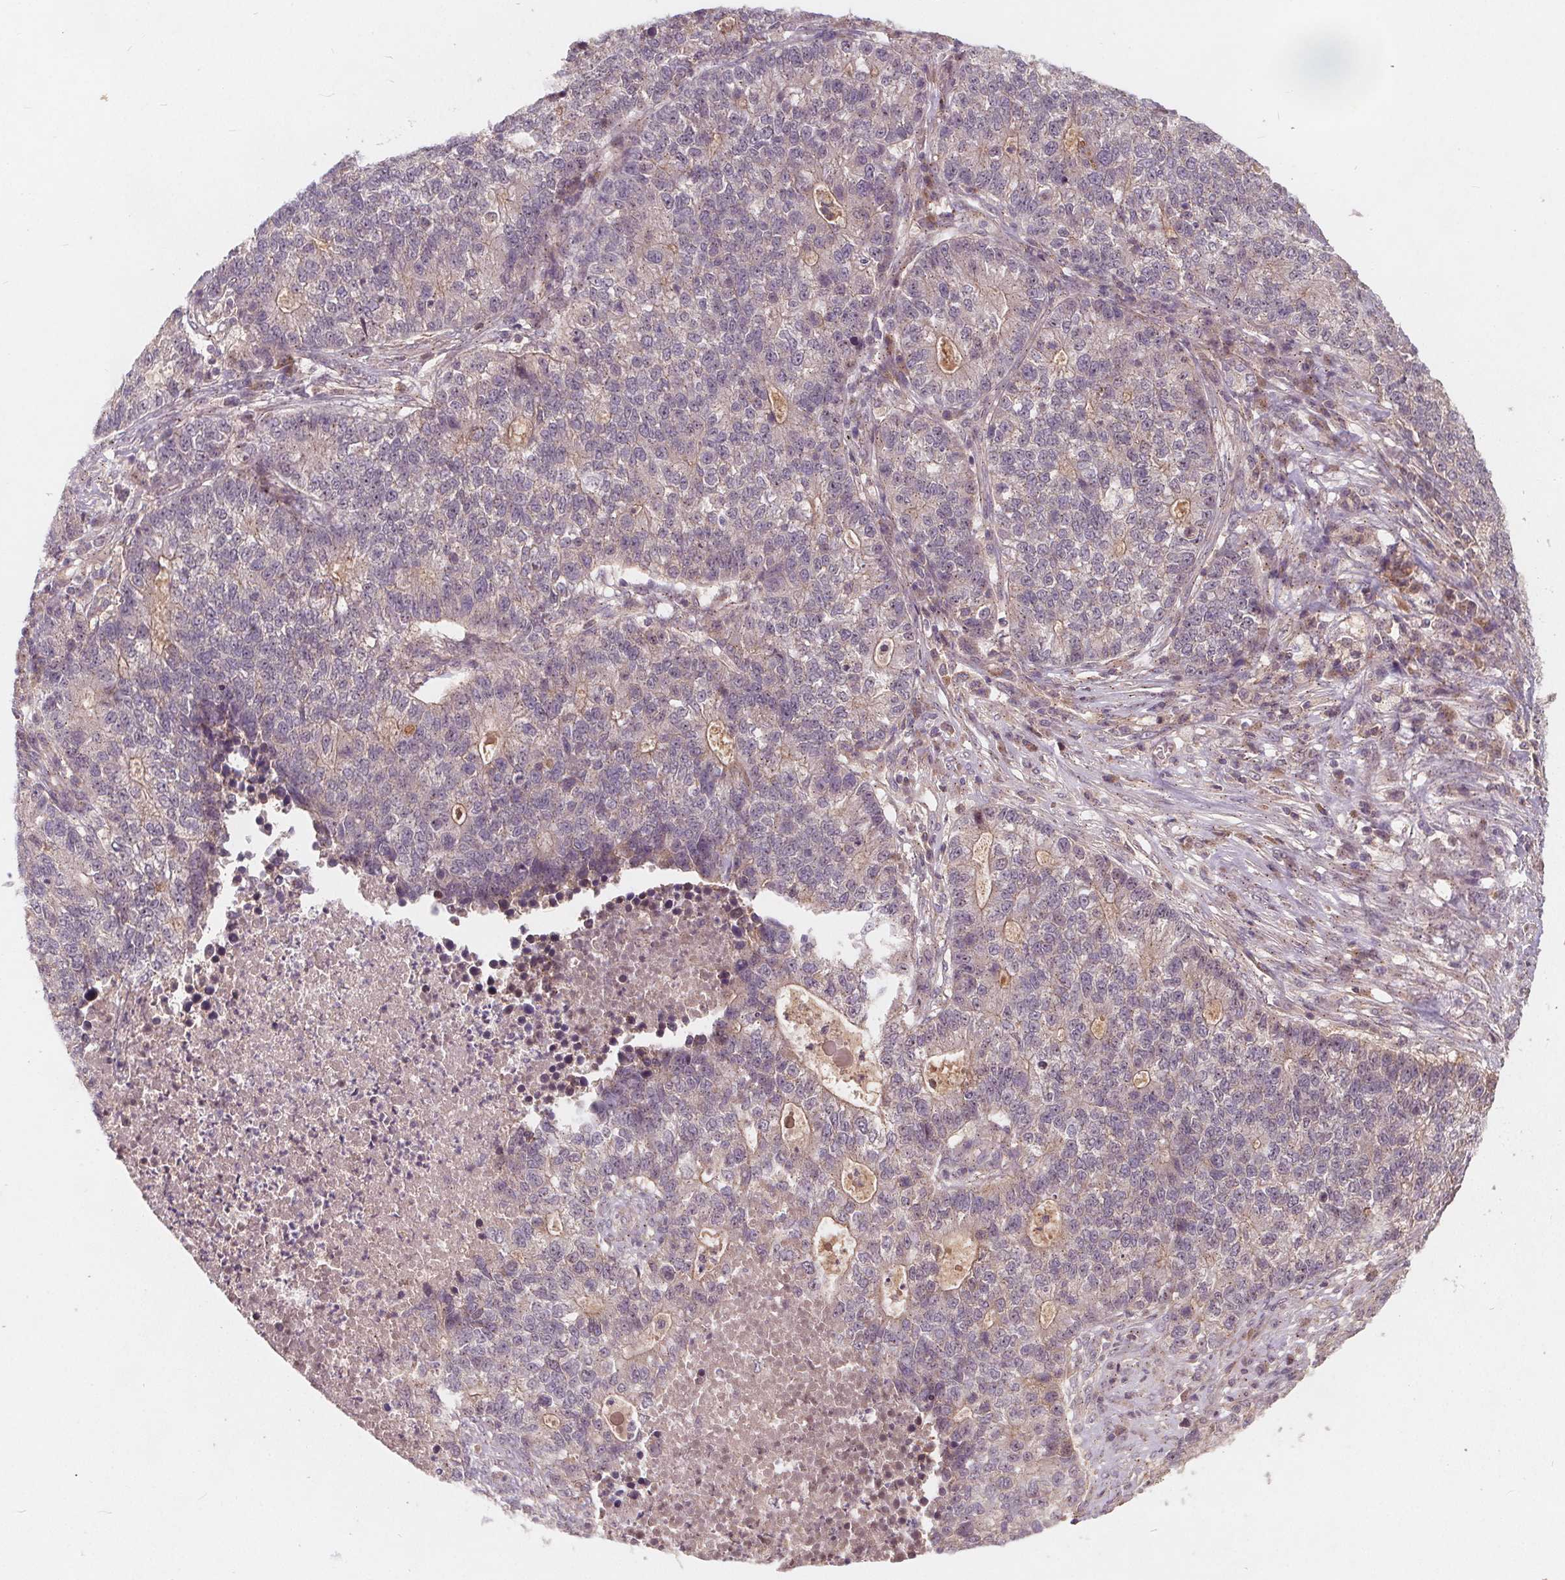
{"staining": {"intensity": "negative", "quantity": "none", "location": "none"}, "tissue": "lung cancer", "cell_type": "Tumor cells", "image_type": "cancer", "snomed": [{"axis": "morphology", "description": "Adenocarcinoma, NOS"}, {"axis": "topography", "description": "Lung"}], "caption": "Immunohistochemistry (IHC) of human lung cancer demonstrates no staining in tumor cells.", "gene": "CSNK1G2", "patient": {"sex": "male", "age": 57}}